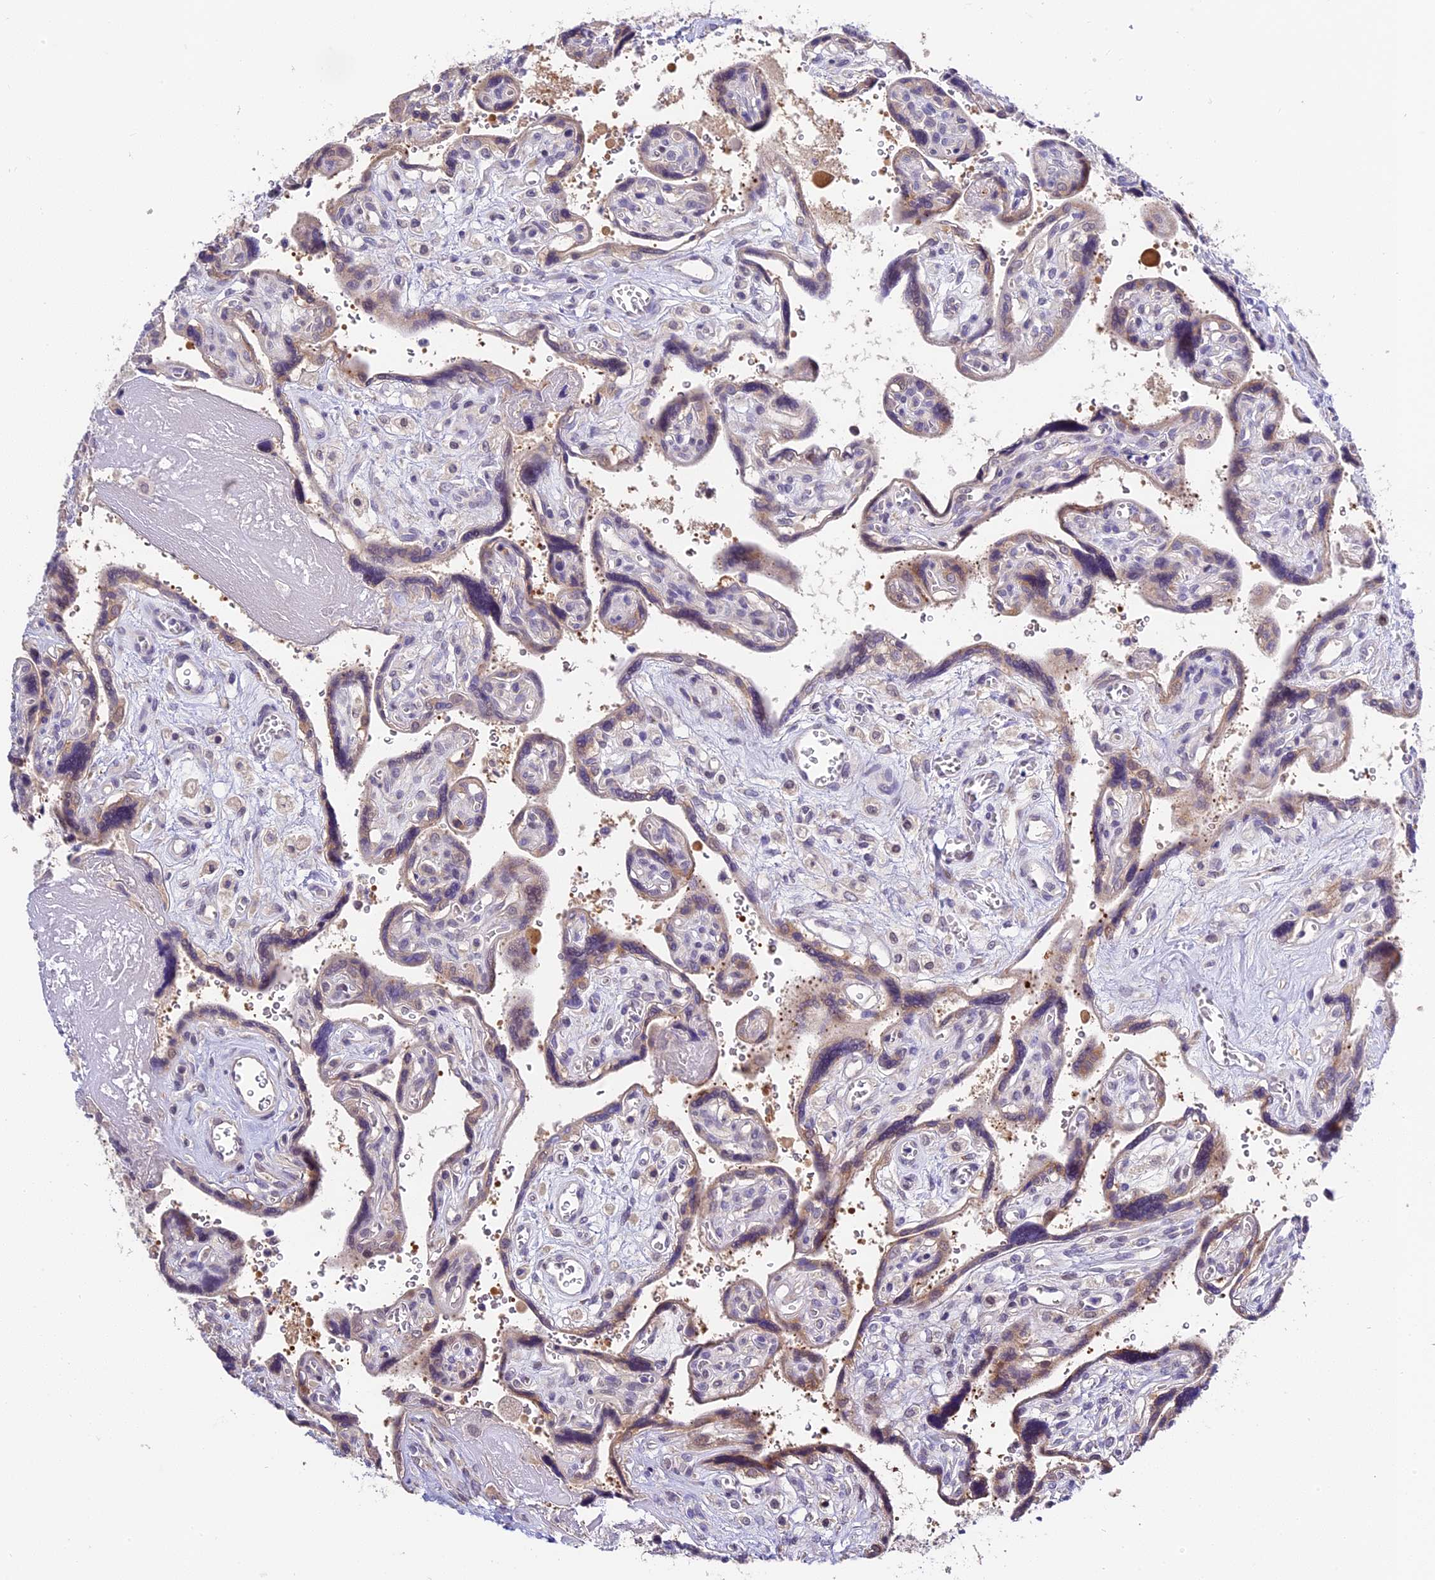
{"staining": {"intensity": "weak", "quantity": "25%-75%", "location": "cytoplasmic/membranous,nuclear"}, "tissue": "placenta", "cell_type": "Trophoblastic cells", "image_type": "normal", "snomed": [{"axis": "morphology", "description": "Normal tissue, NOS"}, {"axis": "topography", "description": "Placenta"}], "caption": "Trophoblastic cells display low levels of weak cytoplasmic/membranous,nuclear staining in approximately 25%-75% of cells in benign human placenta.", "gene": "BSCL2", "patient": {"sex": "female", "age": 39}}